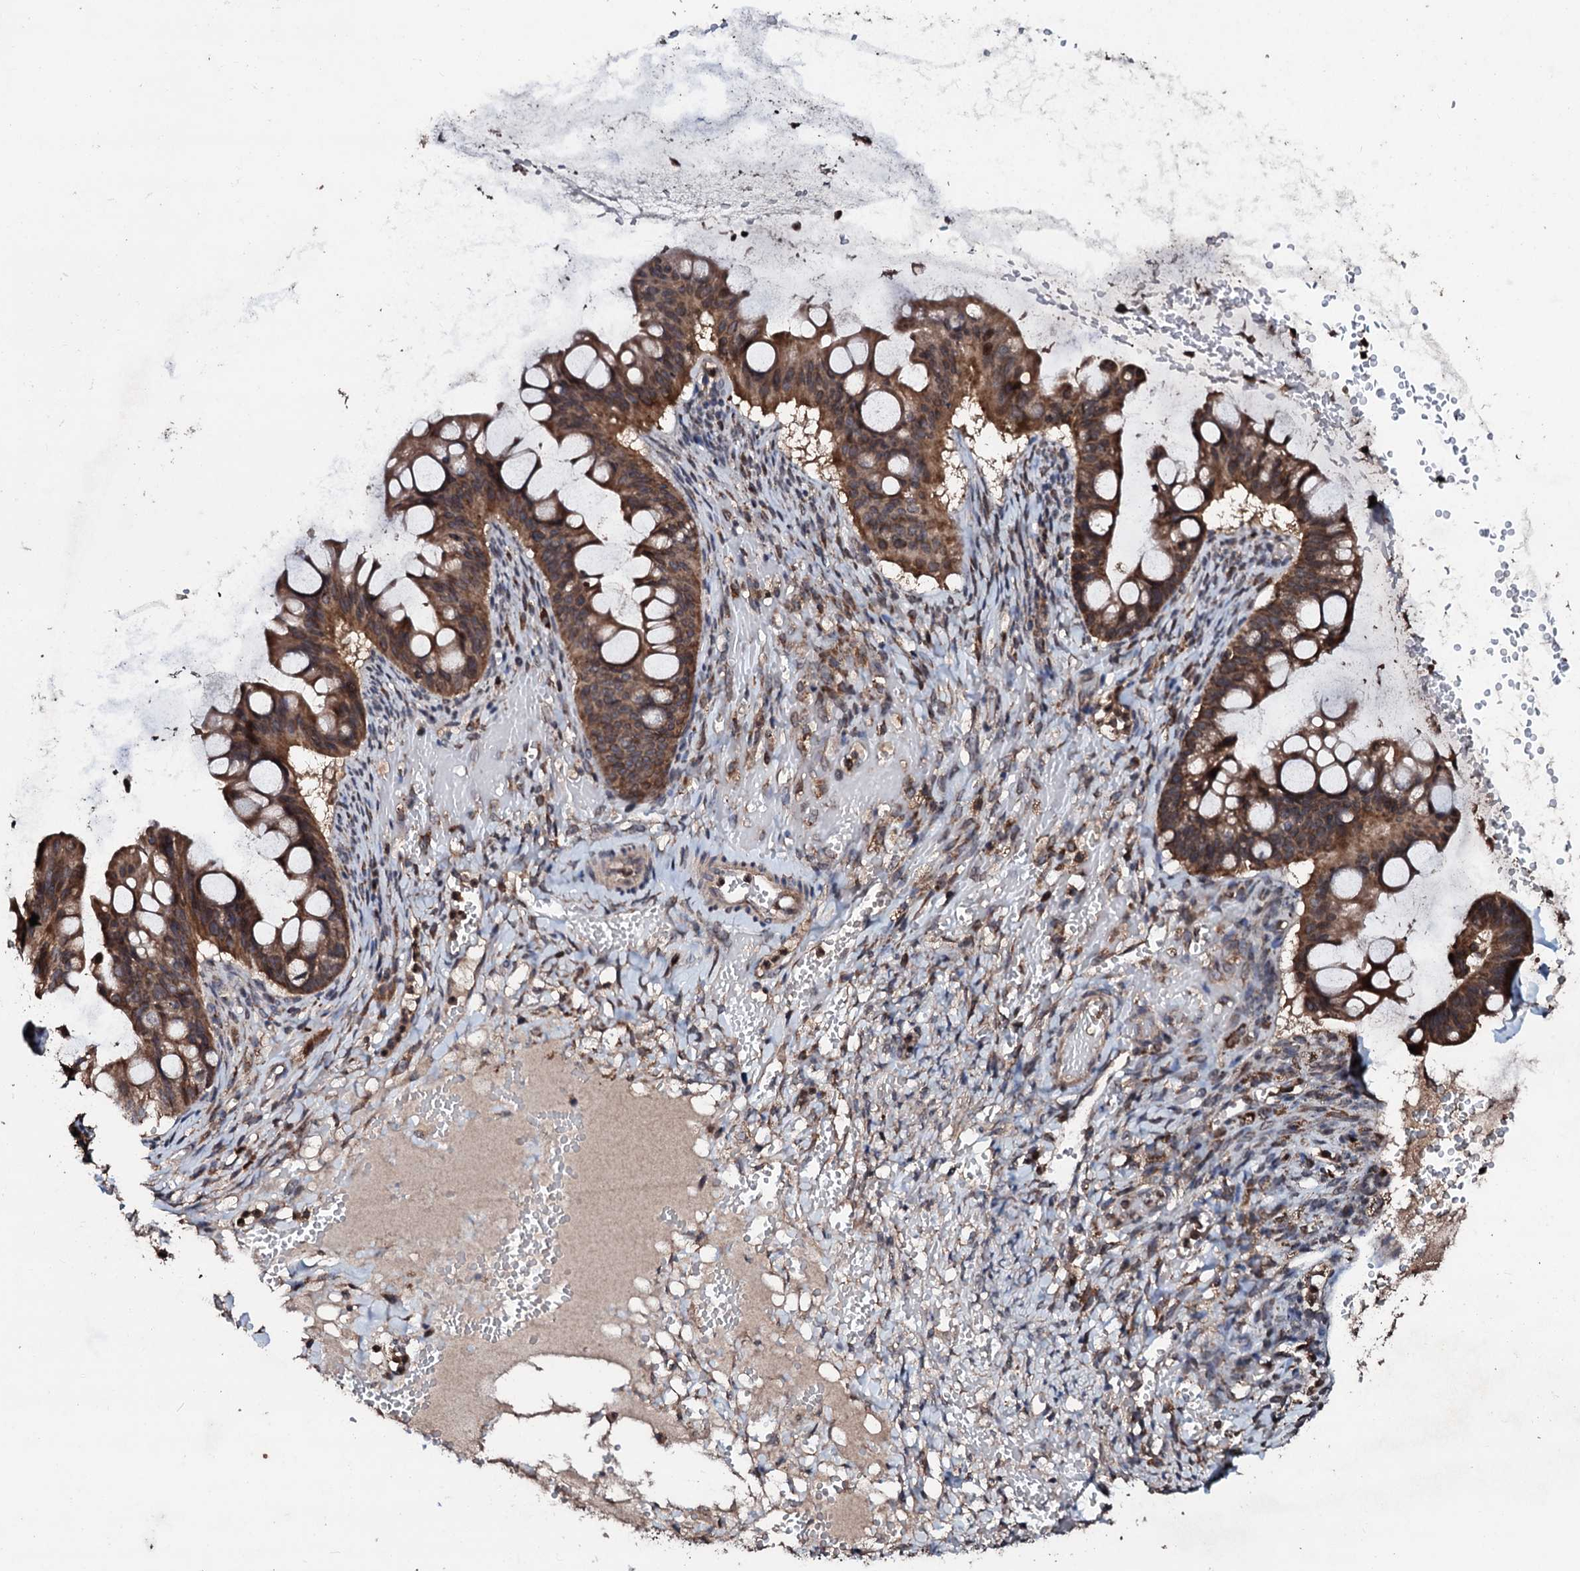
{"staining": {"intensity": "strong", "quantity": ">75%", "location": "cytoplasmic/membranous"}, "tissue": "ovarian cancer", "cell_type": "Tumor cells", "image_type": "cancer", "snomed": [{"axis": "morphology", "description": "Cystadenocarcinoma, mucinous, NOS"}, {"axis": "topography", "description": "Ovary"}], "caption": "The histopathology image reveals a brown stain indicating the presence of a protein in the cytoplasmic/membranous of tumor cells in ovarian cancer. (DAB (3,3'-diaminobenzidine) = brown stain, brightfield microscopy at high magnification).", "gene": "SDHAF2", "patient": {"sex": "female", "age": 73}}